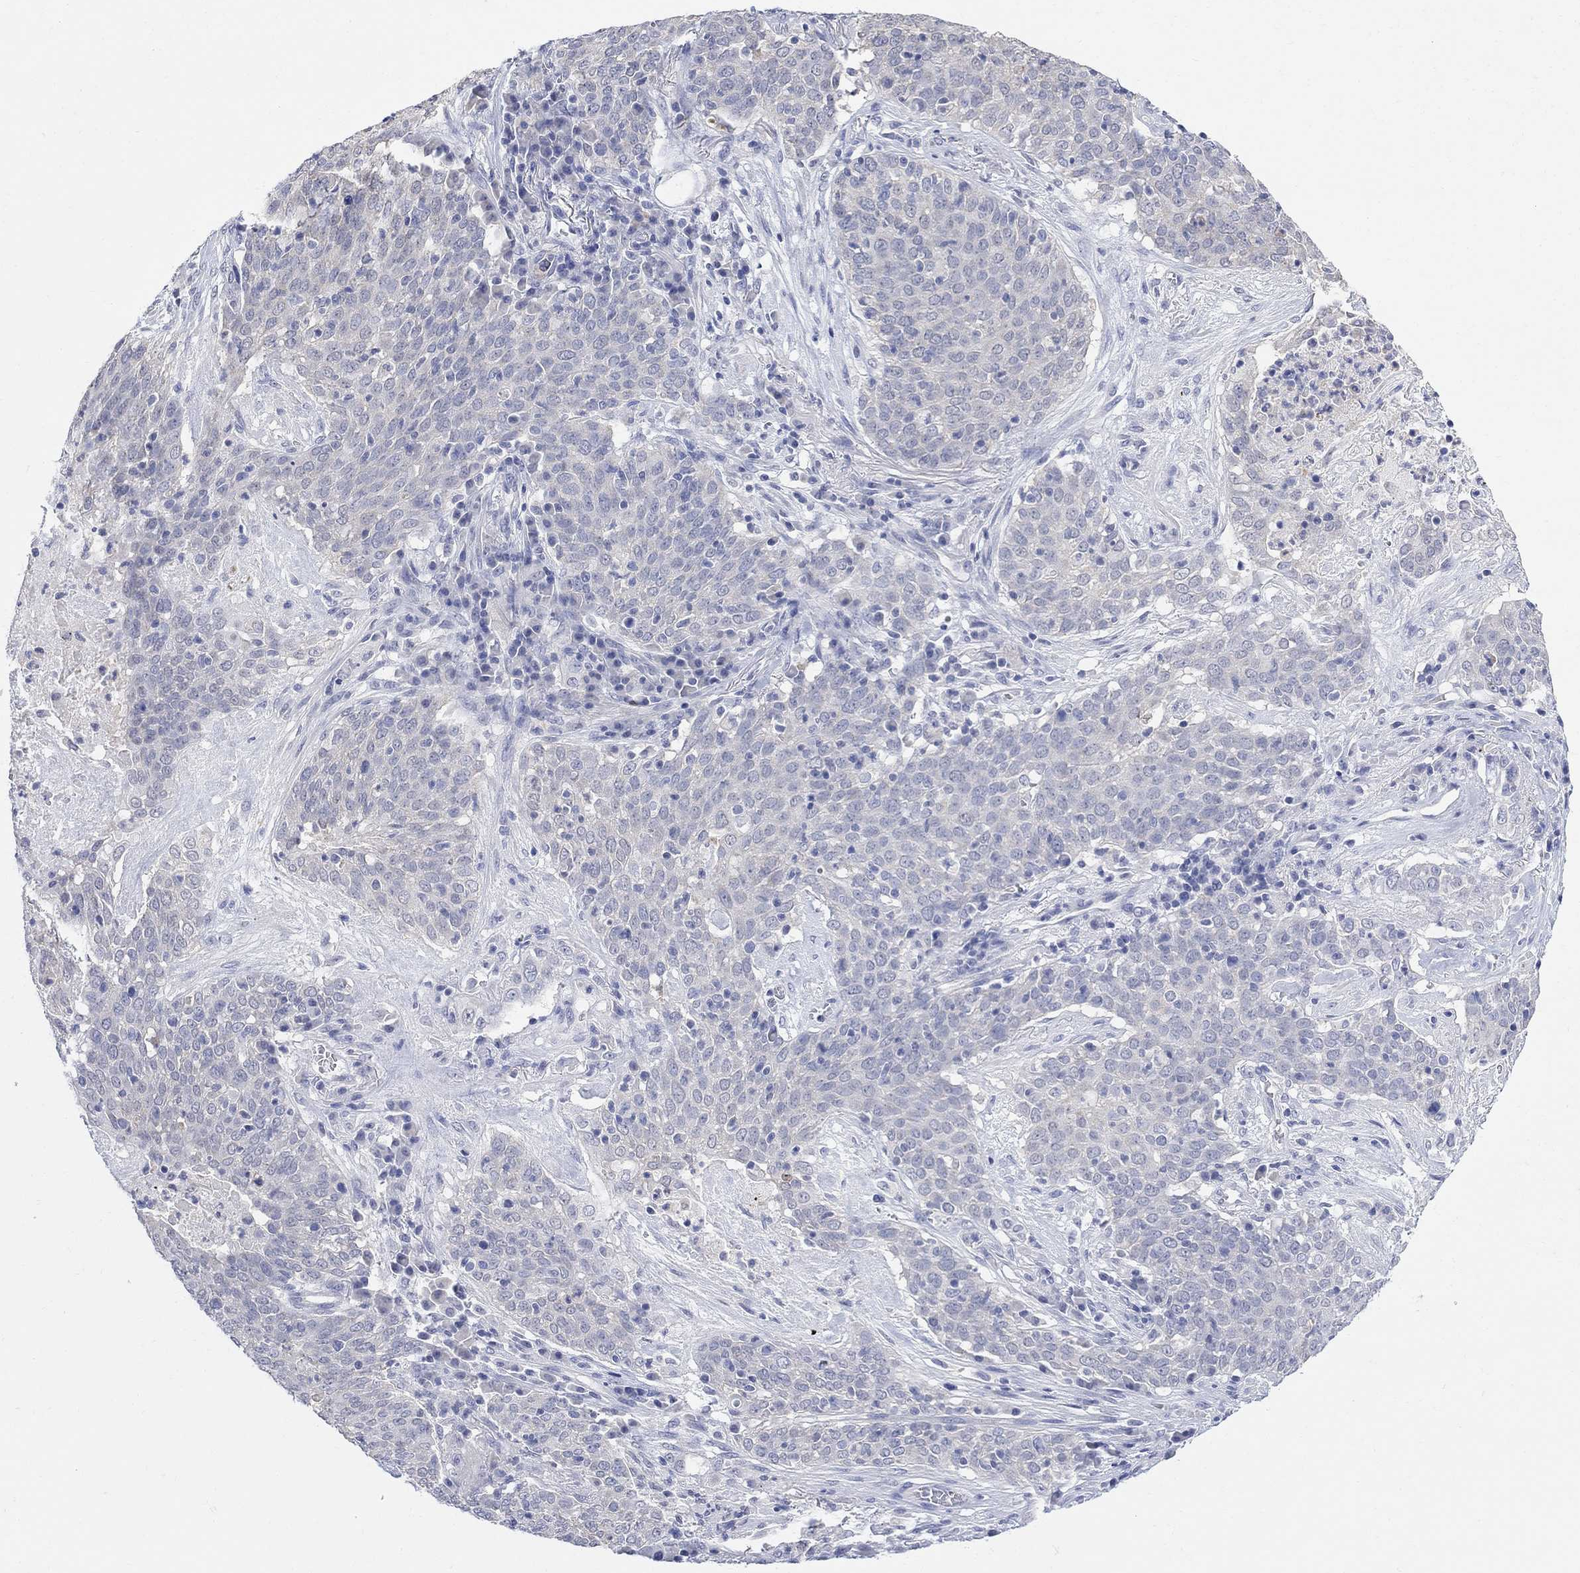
{"staining": {"intensity": "negative", "quantity": "none", "location": "none"}, "tissue": "lung cancer", "cell_type": "Tumor cells", "image_type": "cancer", "snomed": [{"axis": "morphology", "description": "Squamous cell carcinoma, NOS"}, {"axis": "topography", "description": "Lung"}], "caption": "Histopathology image shows no protein positivity in tumor cells of lung cancer (squamous cell carcinoma) tissue.", "gene": "FBP2", "patient": {"sex": "male", "age": 82}}